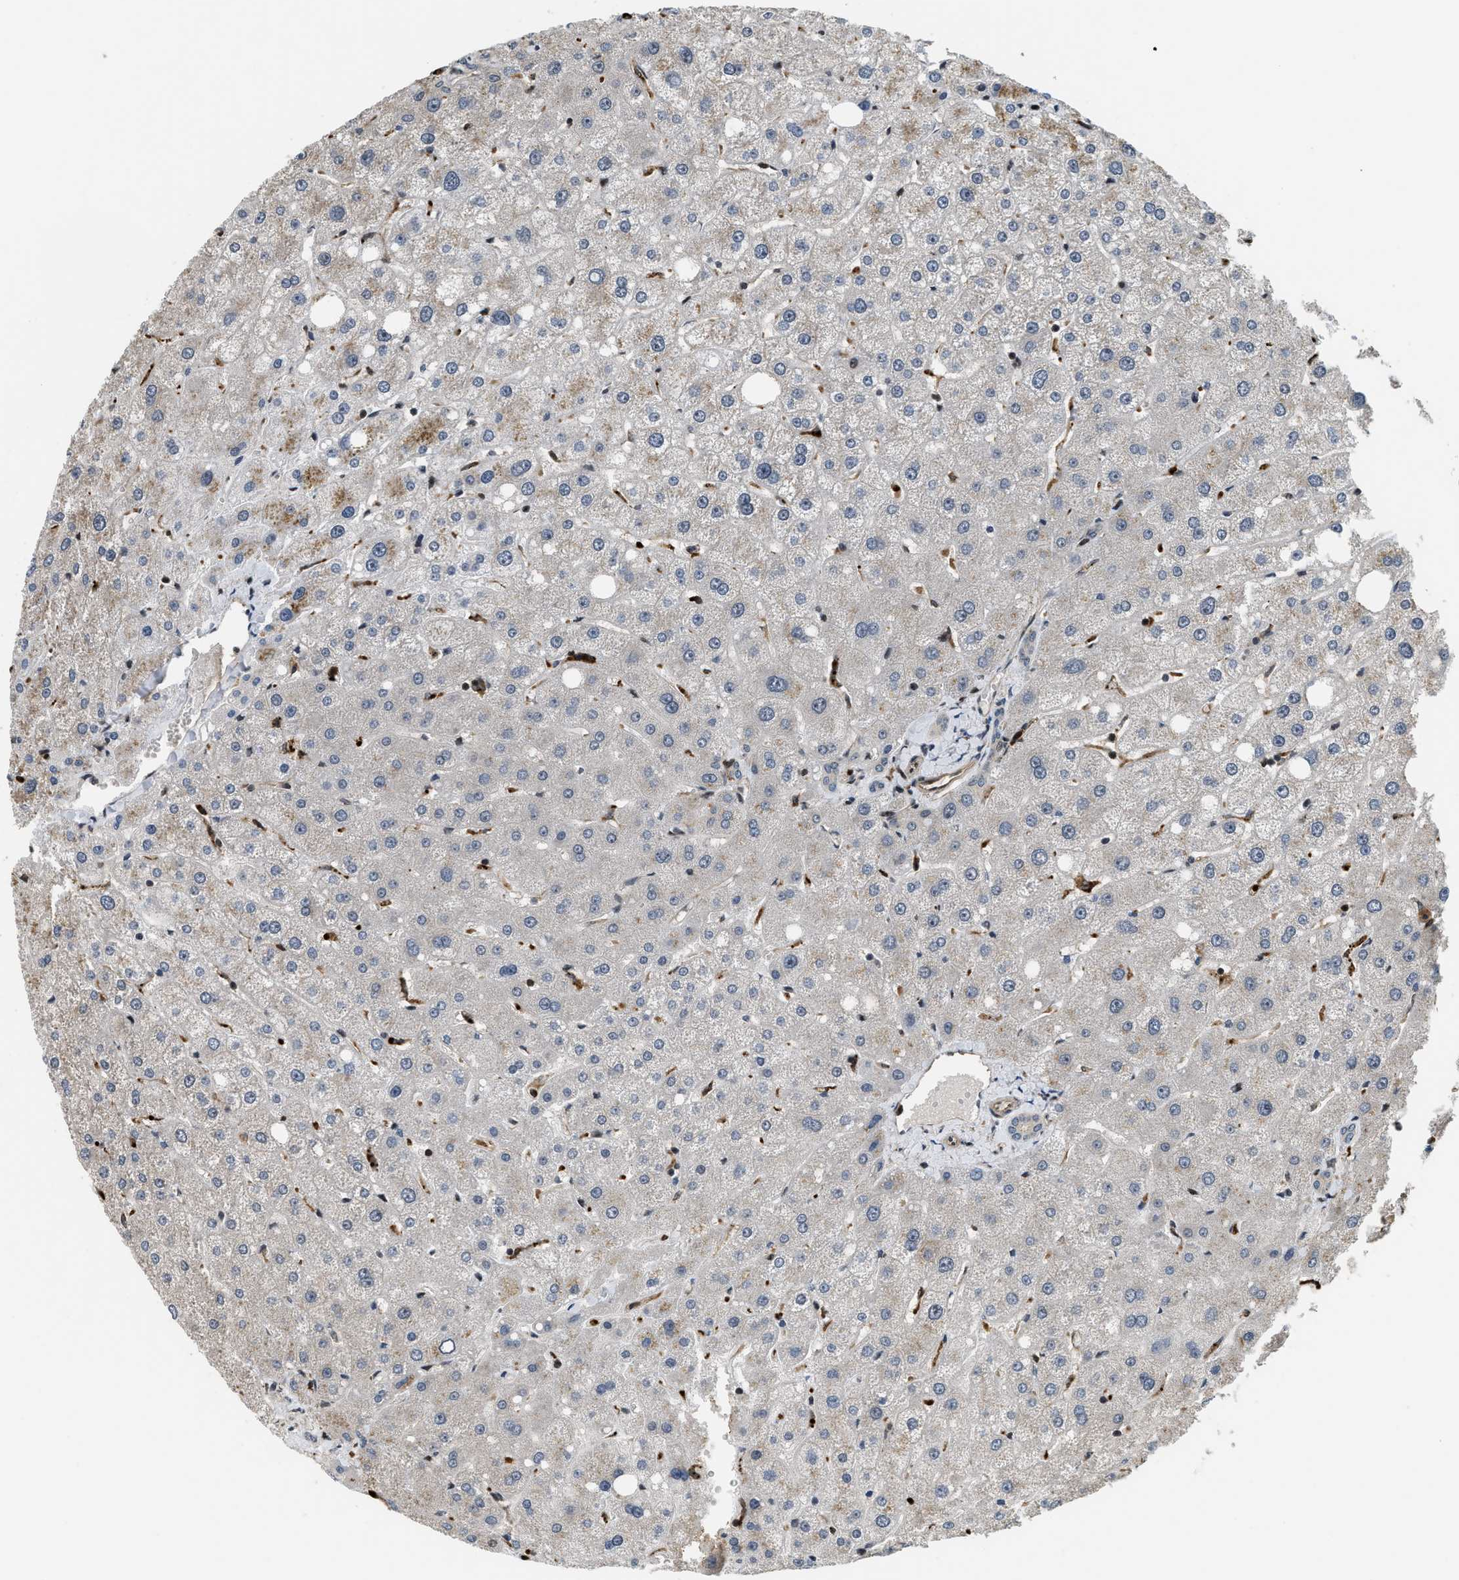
{"staining": {"intensity": "negative", "quantity": "none", "location": "none"}, "tissue": "liver", "cell_type": "Cholangiocytes", "image_type": "normal", "snomed": [{"axis": "morphology", "description": "Normal tissue, NOS"}, {"axis": "topography", "description": "Liver"}], "caption": "This image is of unremarkable liver stained with immunohistochemistry (IHC) to label a protein in brown with the nuclei are counter-stained blue. There is no expression in cholangiocytes.", "gene": "LTA4H", "patient": {"sex": "male", "age": 73}}